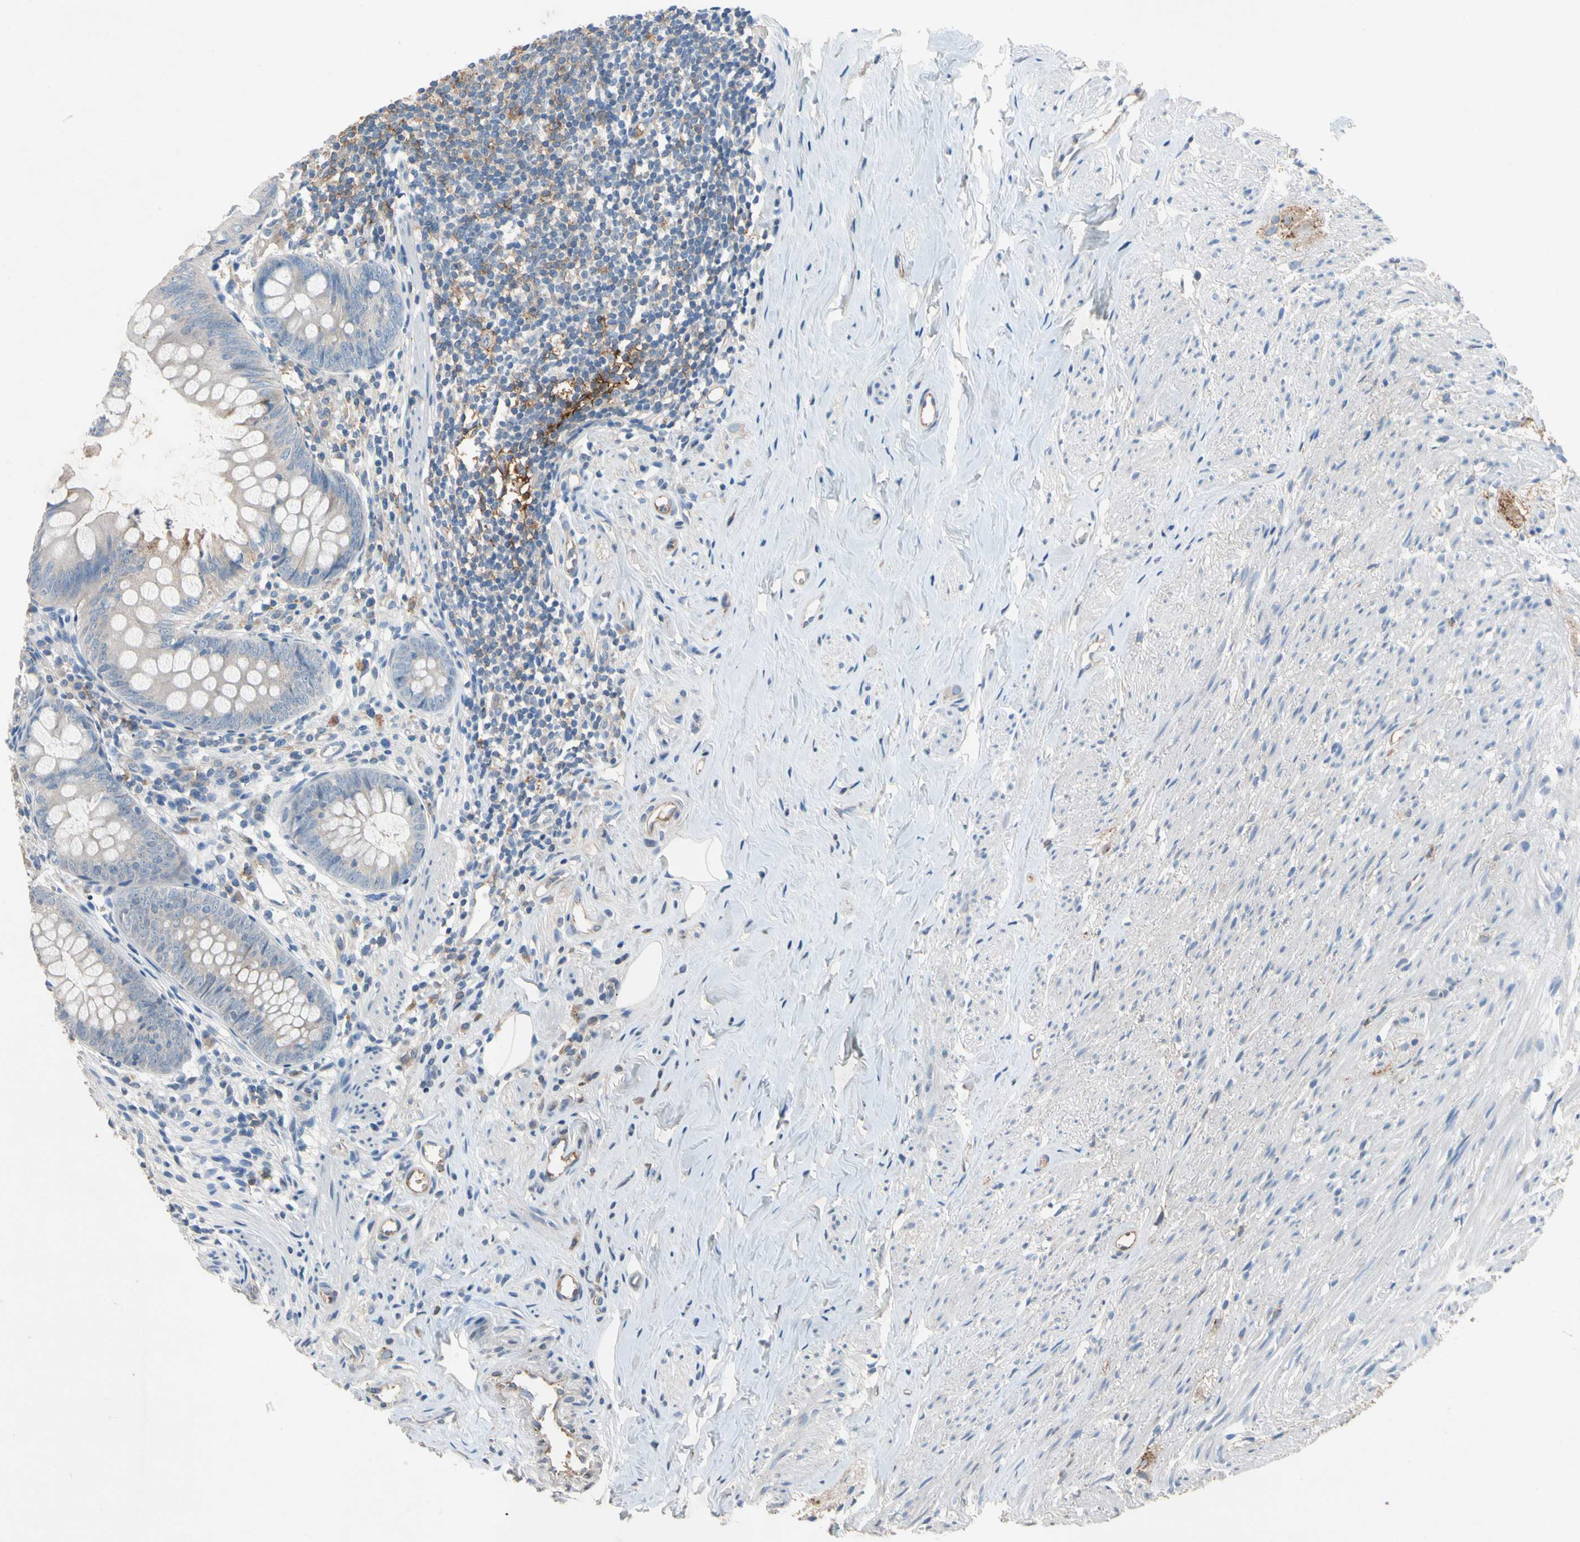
{"staining": {"intensity": "strong", "quantity": "<25%", "location": "cytoplasmic/membranous"}, "tissue": "appendix", "cell_type": "Glandular cells", "image_type": "normal", "snomed": [{"axis": "morphology", "description": "Normal tissue, NOS"}, {"axis": "topography", "description": "Appendix"}], "caption": "An IHC photomicrograph of unremarkable tissue is shown. Protein staining in brown labels strong cytoplasmic/membranous positivity in appendix within glandular cells. The protein is stained brown, and the nuclei are stained in blue (DAB IHC with brightfield microscopy, high magnification).", "gene": "NDFIP2", "patient": {"sex": "female", "age": 77}}